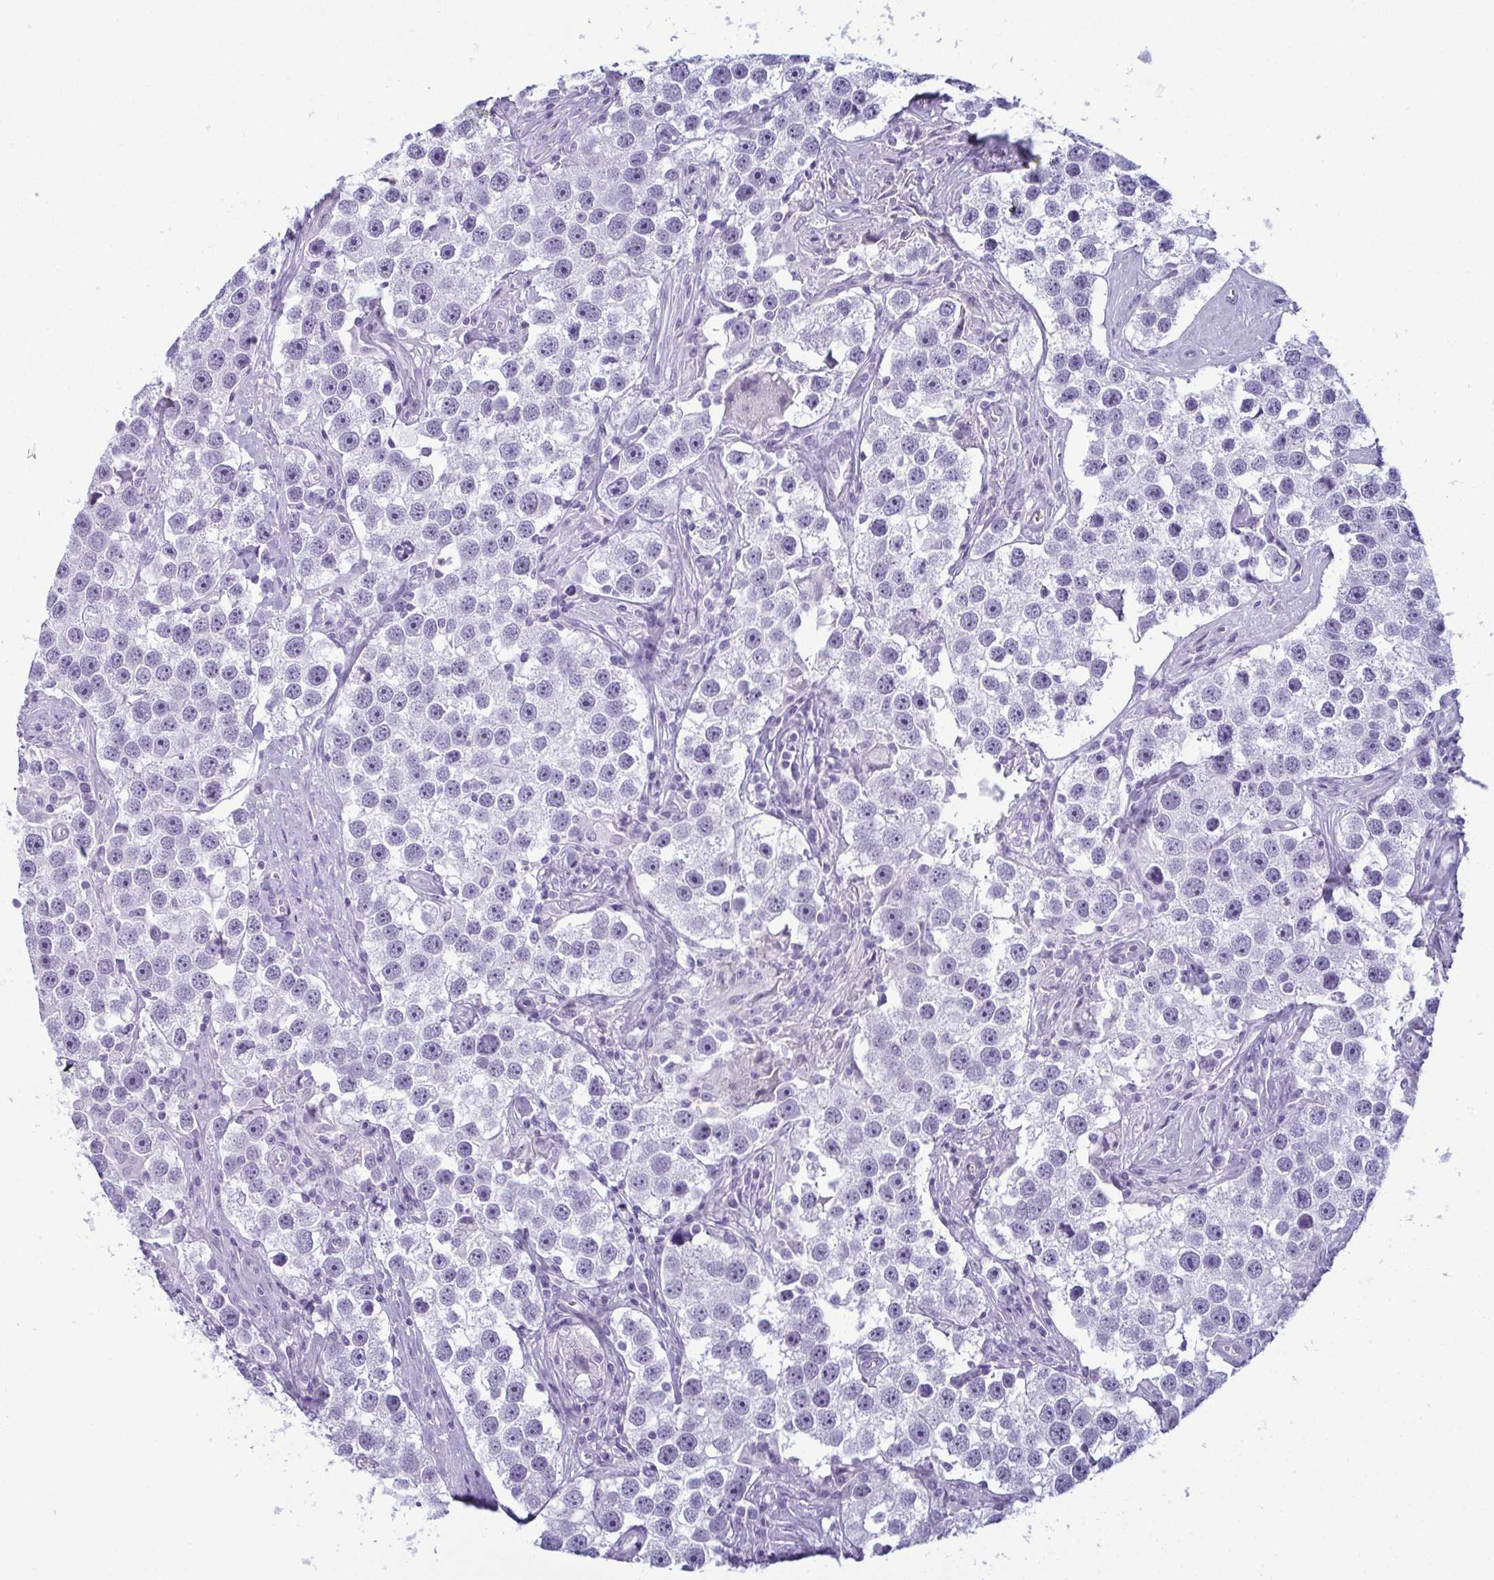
{"staining": {"intensity": "negative", "quantity": "none", "location": "none"}, "tissue": "testis cancer", "cell_type": "Tumor cells", "image_type": "cancer", "snomed": [{"axis": "morphology", "description": "Seminoma, NOS"}, {"axis": "topography", "description": "Testis"}], "caption": "The photomicrograph displays no staining of tumor cells in testis seminoma.", "gene": "CDA", "patient": {"sex": "male", "age": 49}}